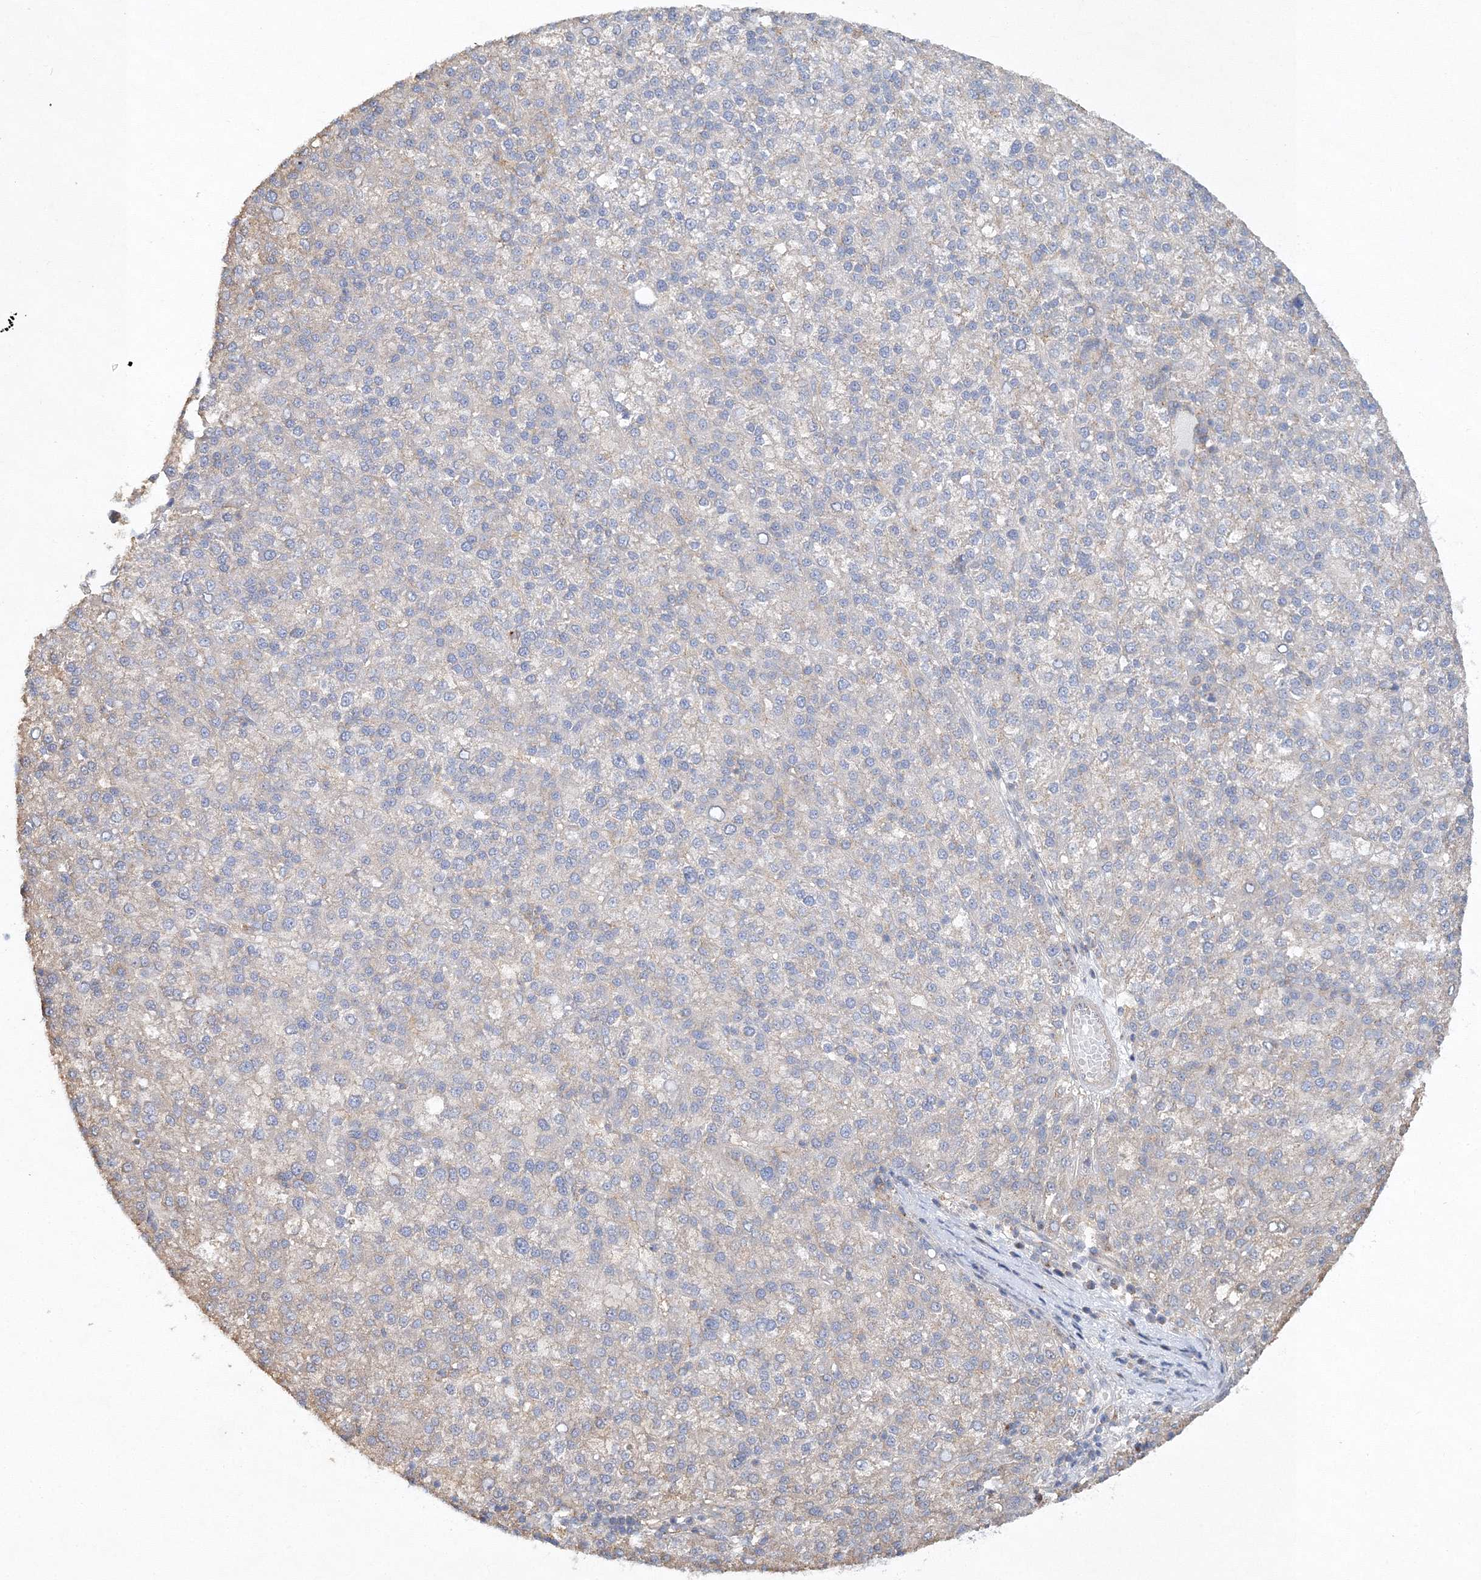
{"staining": {"intensity": "negative", "quantity": "none", "location": "none"}, "tissue": "liver cancer", "cell_type": "Tumor cells", "image_type": "cancer", "snomed": [{"axis": "morphology", "description": "Carcinoma, Hepatocellular, NOS"}, {"axis": "topography", "description": "Liver"}], "caption": "High magnification brightfield microscopy of hepatocellular carcinoma (liver) stained with DAB (brown) and counterstained with hematoxylin (blue): tumor cells show no significant expression. (DAB immunohistochemistry with hematoxylin counter stain).", "gene": "SEC23IP", "patient": {"sex": "female", "age": 58}}